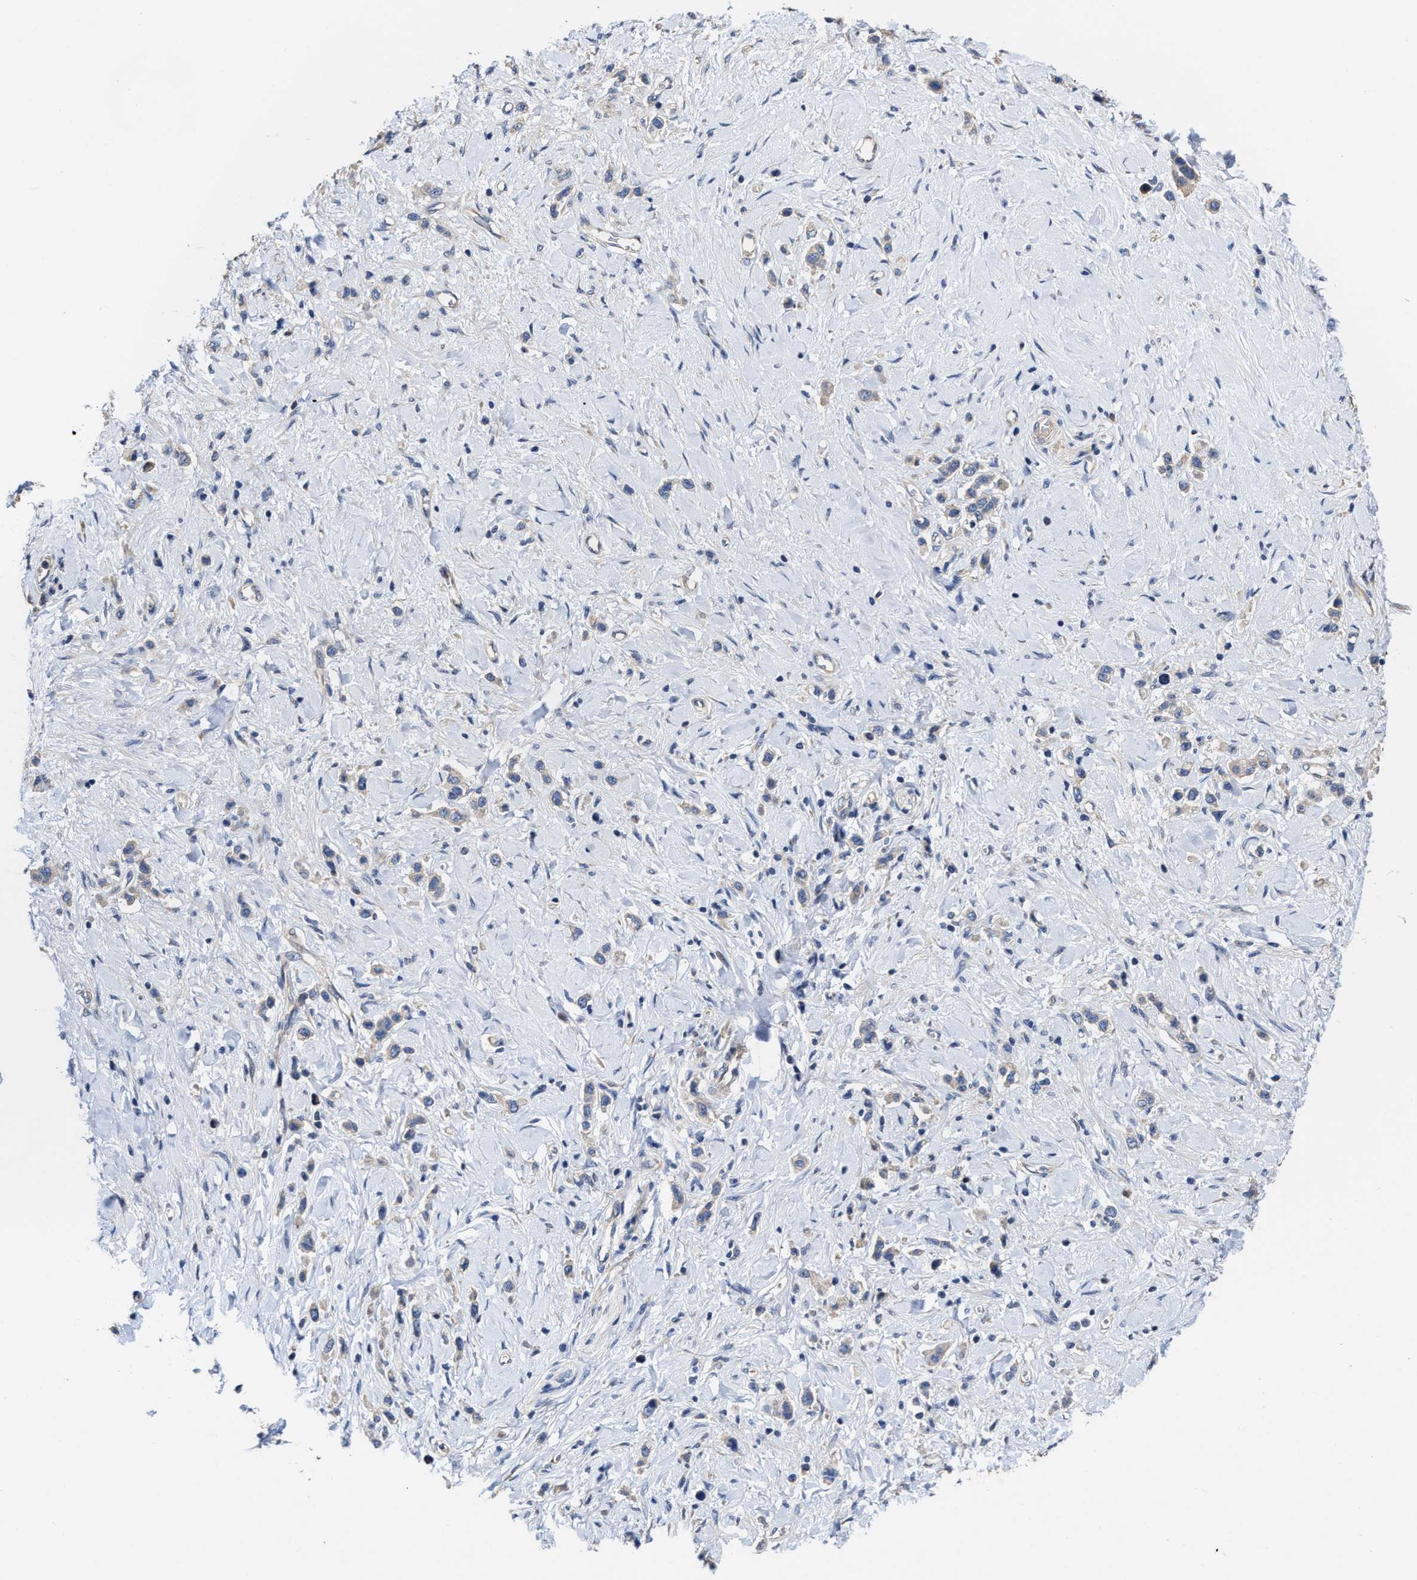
{"staining": {"intensity": "weak", "quantity": "25%-75%", "location": "cytoplasmic/membranous"}, "tissue": "stomach cancer", "cell_type": "Tumor cells", "image_type": "cancer", "snomed": [{"axis": "morphology", "description": "Adenocarcinoma, NOS"}, {"axis": "topography", "description": "Stomach"}], "caption": "Human adenocarcinoma (stomach) stained for a protein (brown) displays weak cytoplasmic/membranous positive positivity in approximately 25%-75% of tumor cells.", "gene": "TRAF6", "patient": {"sex": "female", "age": 65}}